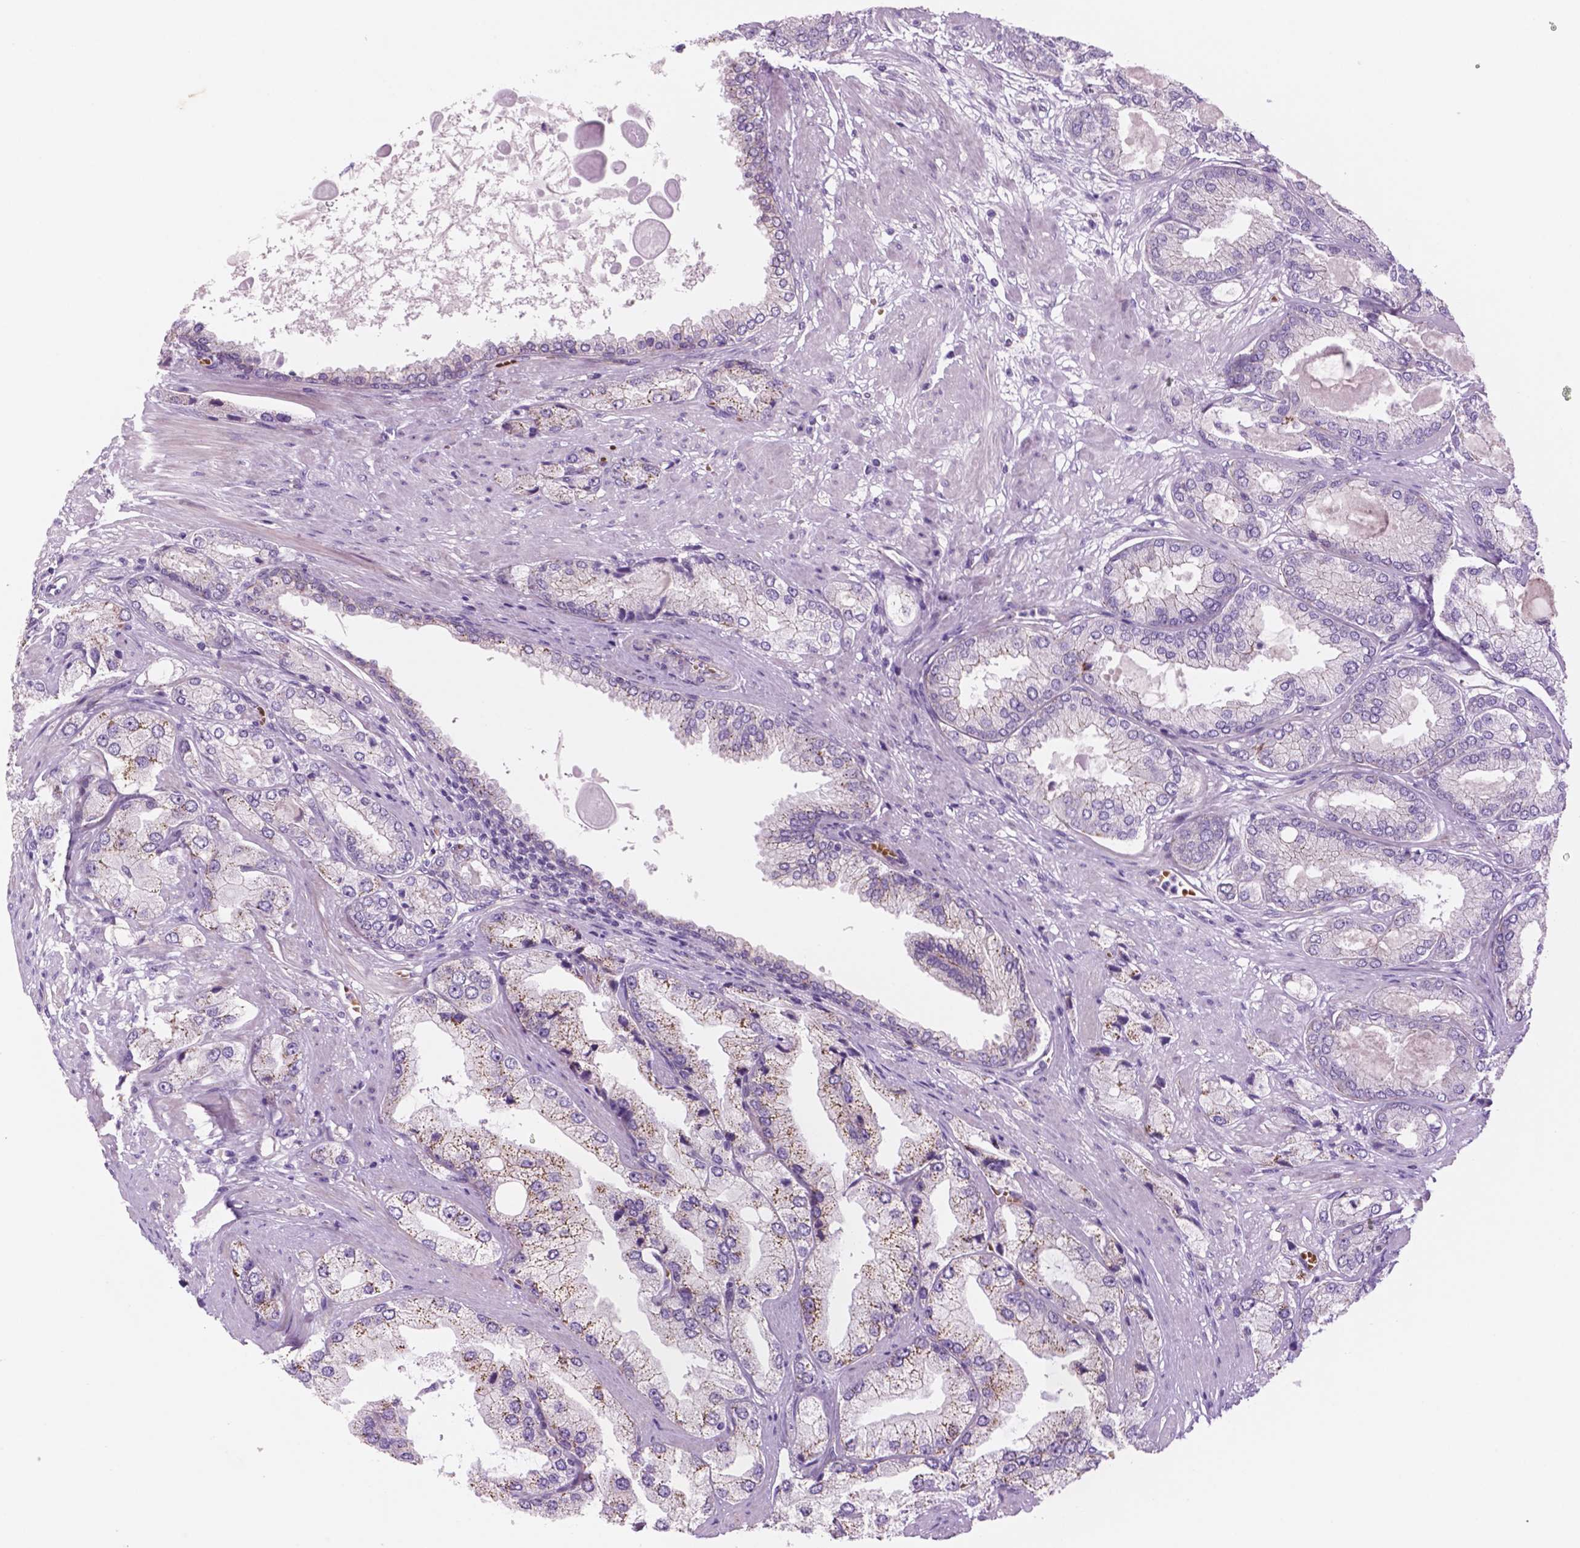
{"staining": {"intensity": "weak", "quantity": "<25%", "location": "cytoplasmic/membranous"}, "tissue": "prostate cancer", "cell_type": "Tumor cells", "image_type": "cancer", "snomed": [{"axis": "morphology", "description": "Adenocarcinoma, High grade"}, {"axis": "topography", "description": "Prostate"}], "caption": "A high-resolution photomicrograph shows immunohistochemistry (IHC) staining of prostate cancer (high-grade adenocarcinoma), which displays no significant staining in tumor cells.", "gene": "RND3", "patient": {"sex": "male", "age": 68}}